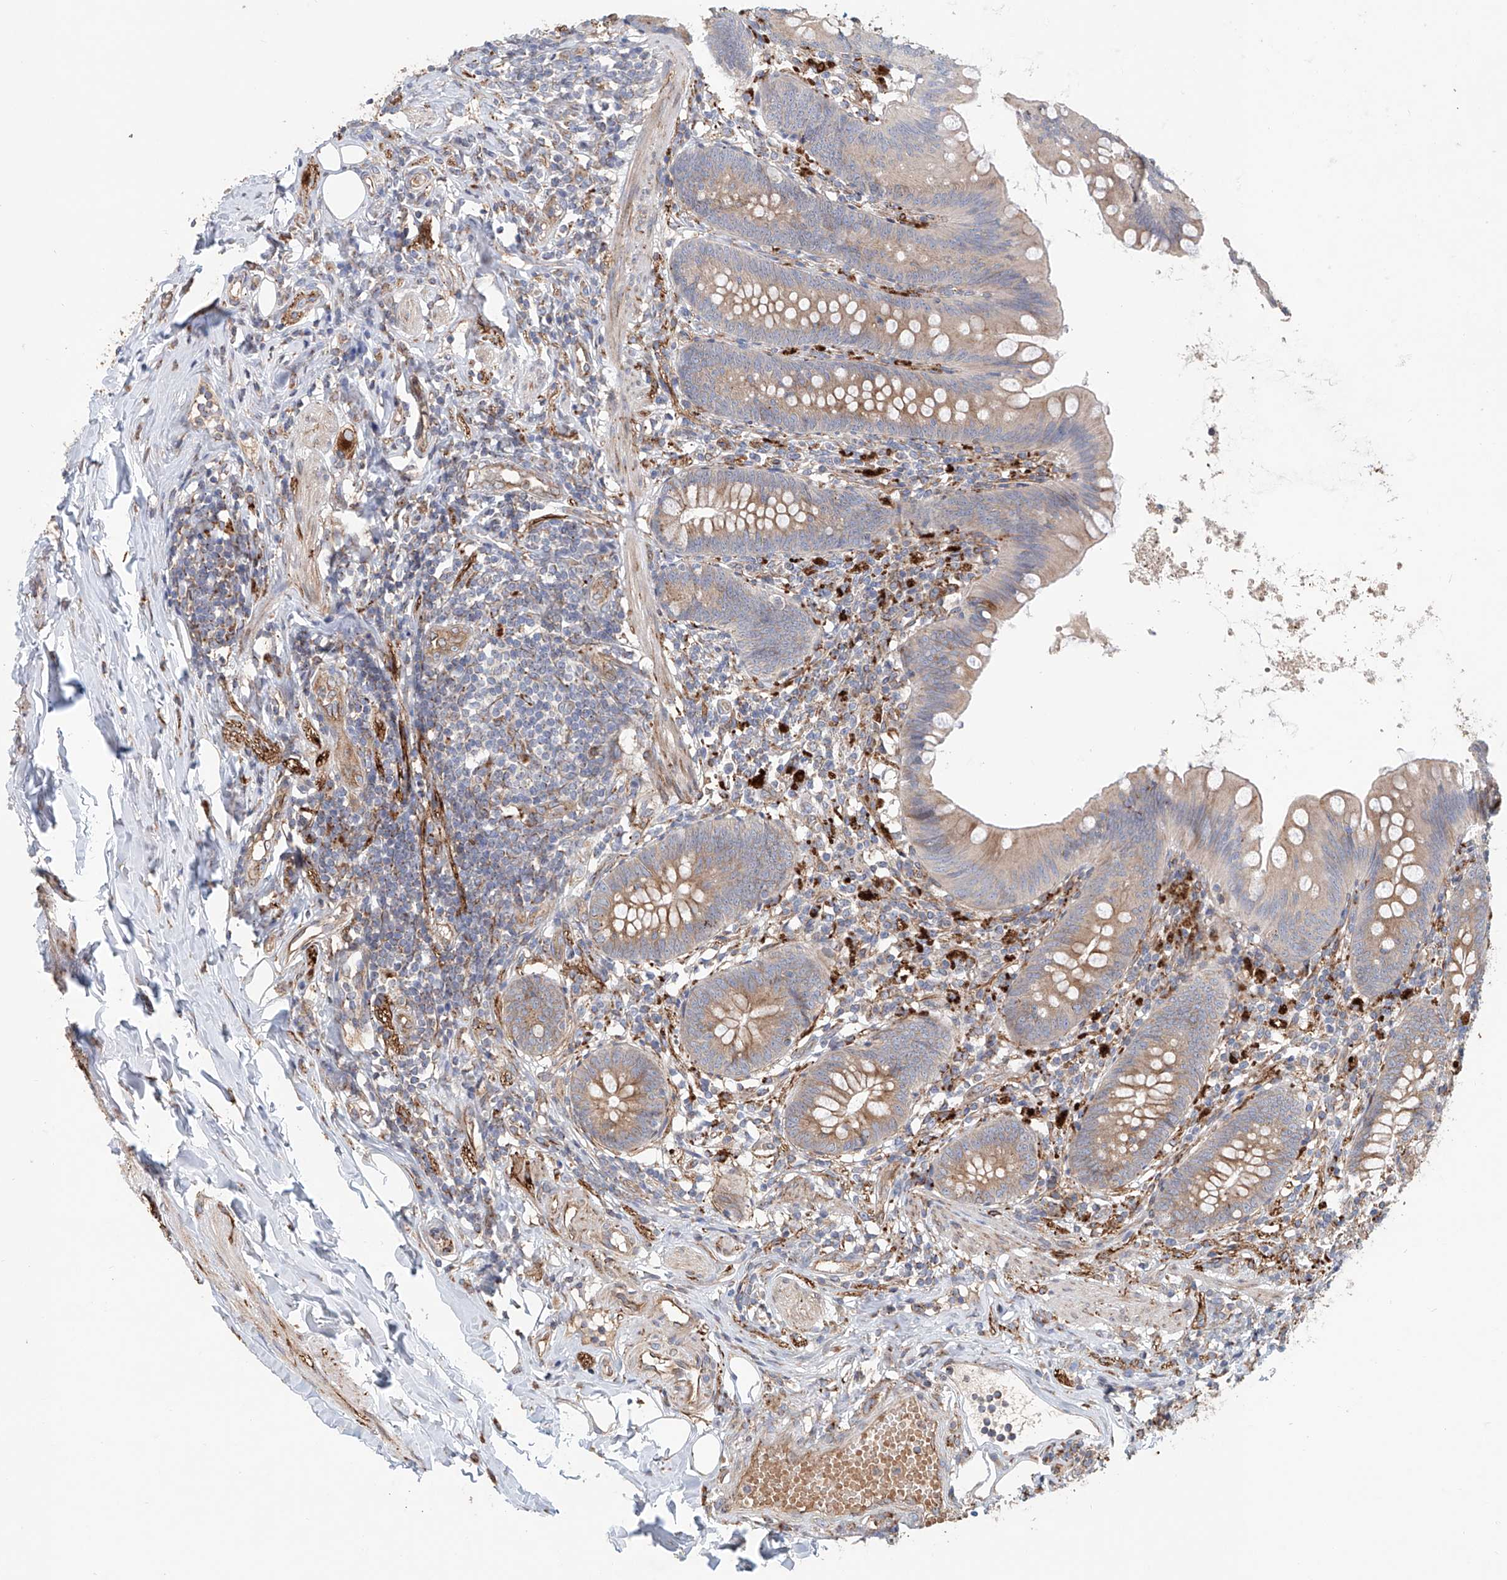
{"staining": {"intensity": "moderate", "quantity": ">75%", "location": "cytoplasmic/membranous"}, "tissue": "appendix", "cell_type": "Glandular cells", "image_type": "normal", "snomed": [{"axis": "morphology", "description": "Normal tissue, NOS"}, {"axis": "topography", "description": "Appendix"}], "caption": "Moderate cytoplasmic/membranous protein positivity is appreciated in approximately >75% of glandular cells in appendix.", "gene": "HGSNAT", "patient": {"sex": "female", "age": 62}}